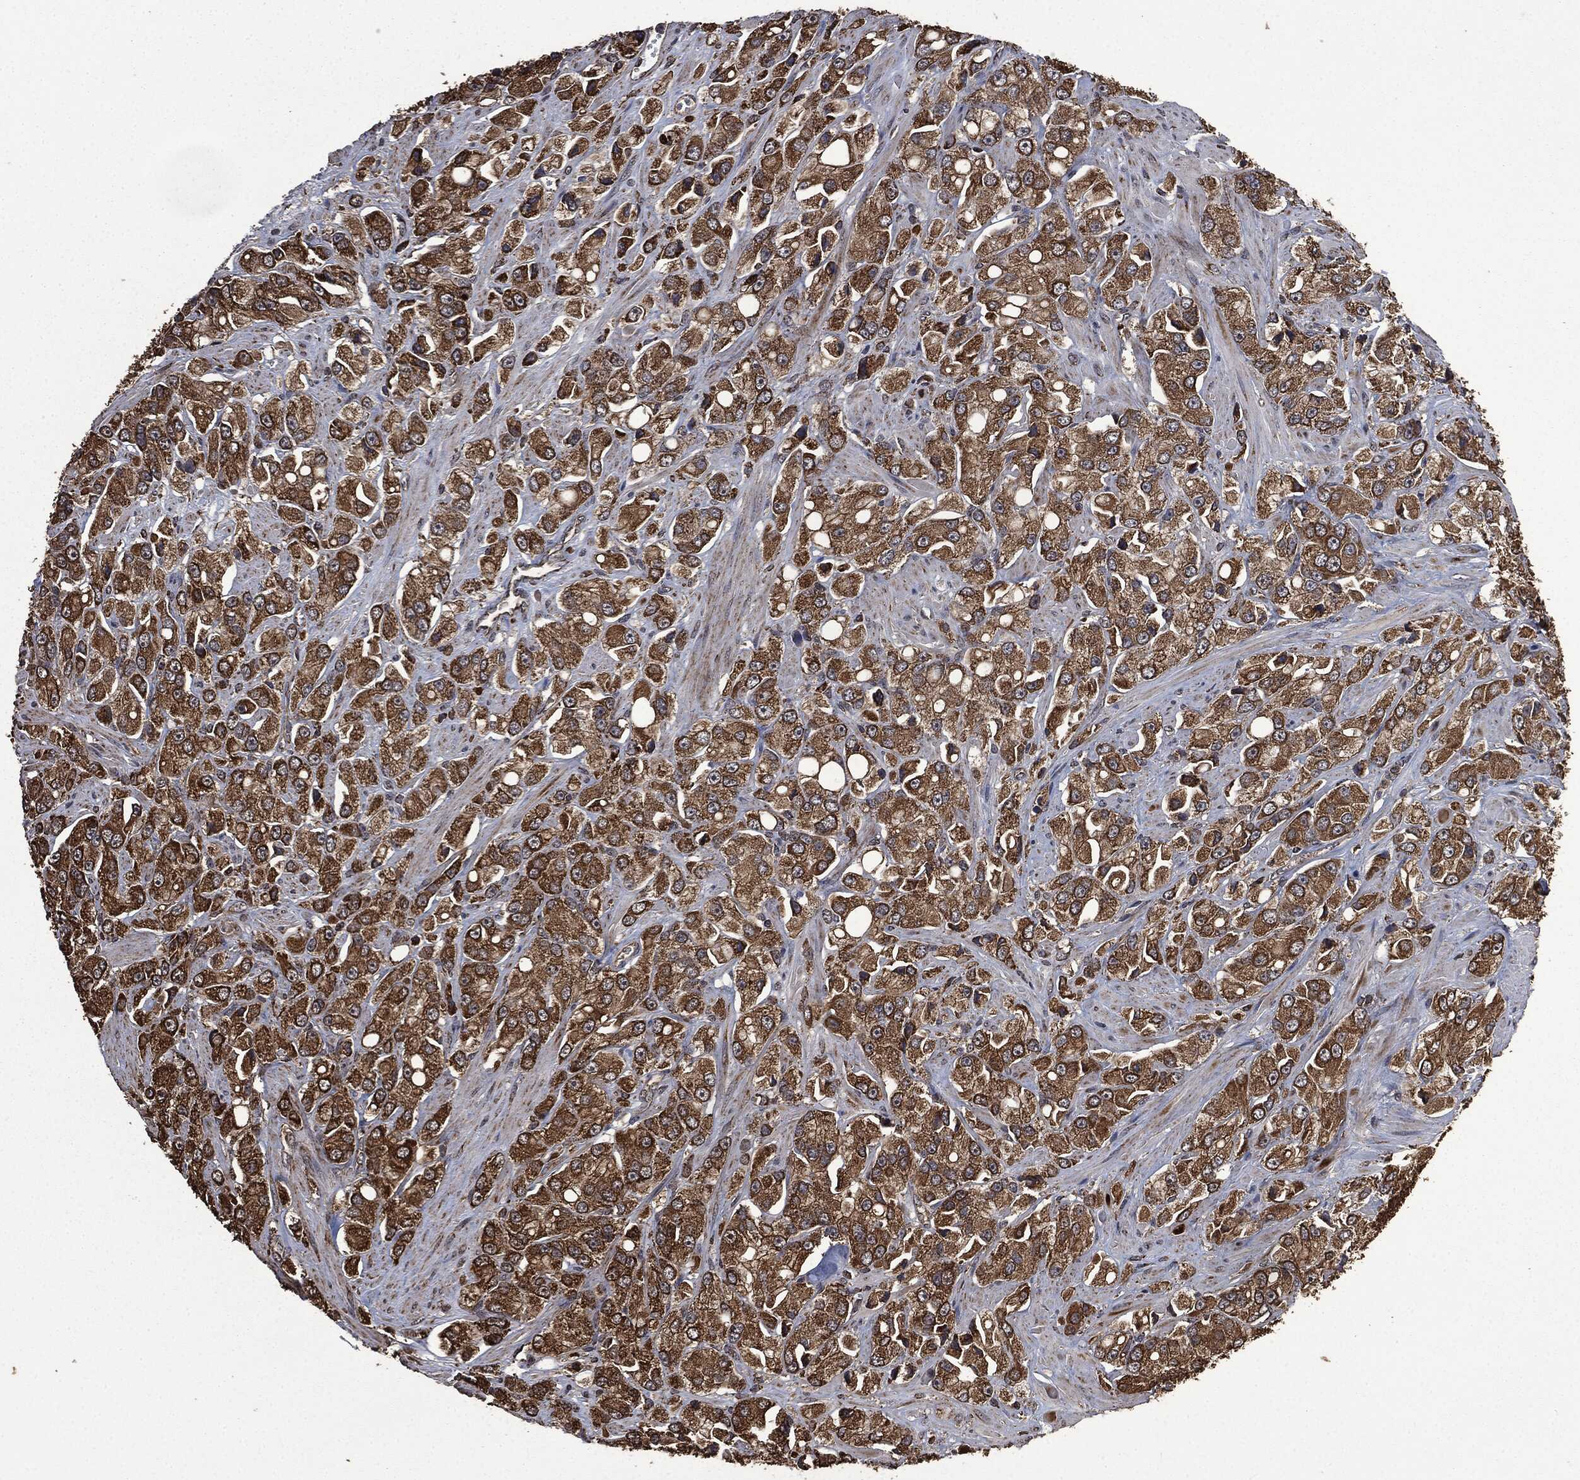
{"staining": {"intensity": "strong", "quantity": ">75%", "location": "cytoplasmic/membranous"}, "tissue": "prostate cancer", "cell_type": "Tumor cells", "image_type": "cancer", "snomed": [{"axis": "morphology", "description": "Adenocarcinoma, NOS"}, {"axis": "topography", "description": "Prostate and seminal vesicle, NOS"}, {"axis": "topography", "description": "Prostate"}], "caption": "About >75% of tumor cells in human prostate cancer (adenocarcinoma) demonstrate strong cytoplasmic/membranous protein staining as visualized by brown immunohistochemical staining.", "gene": "LIG3", "patient": {"sex": "male", "age": 64}}